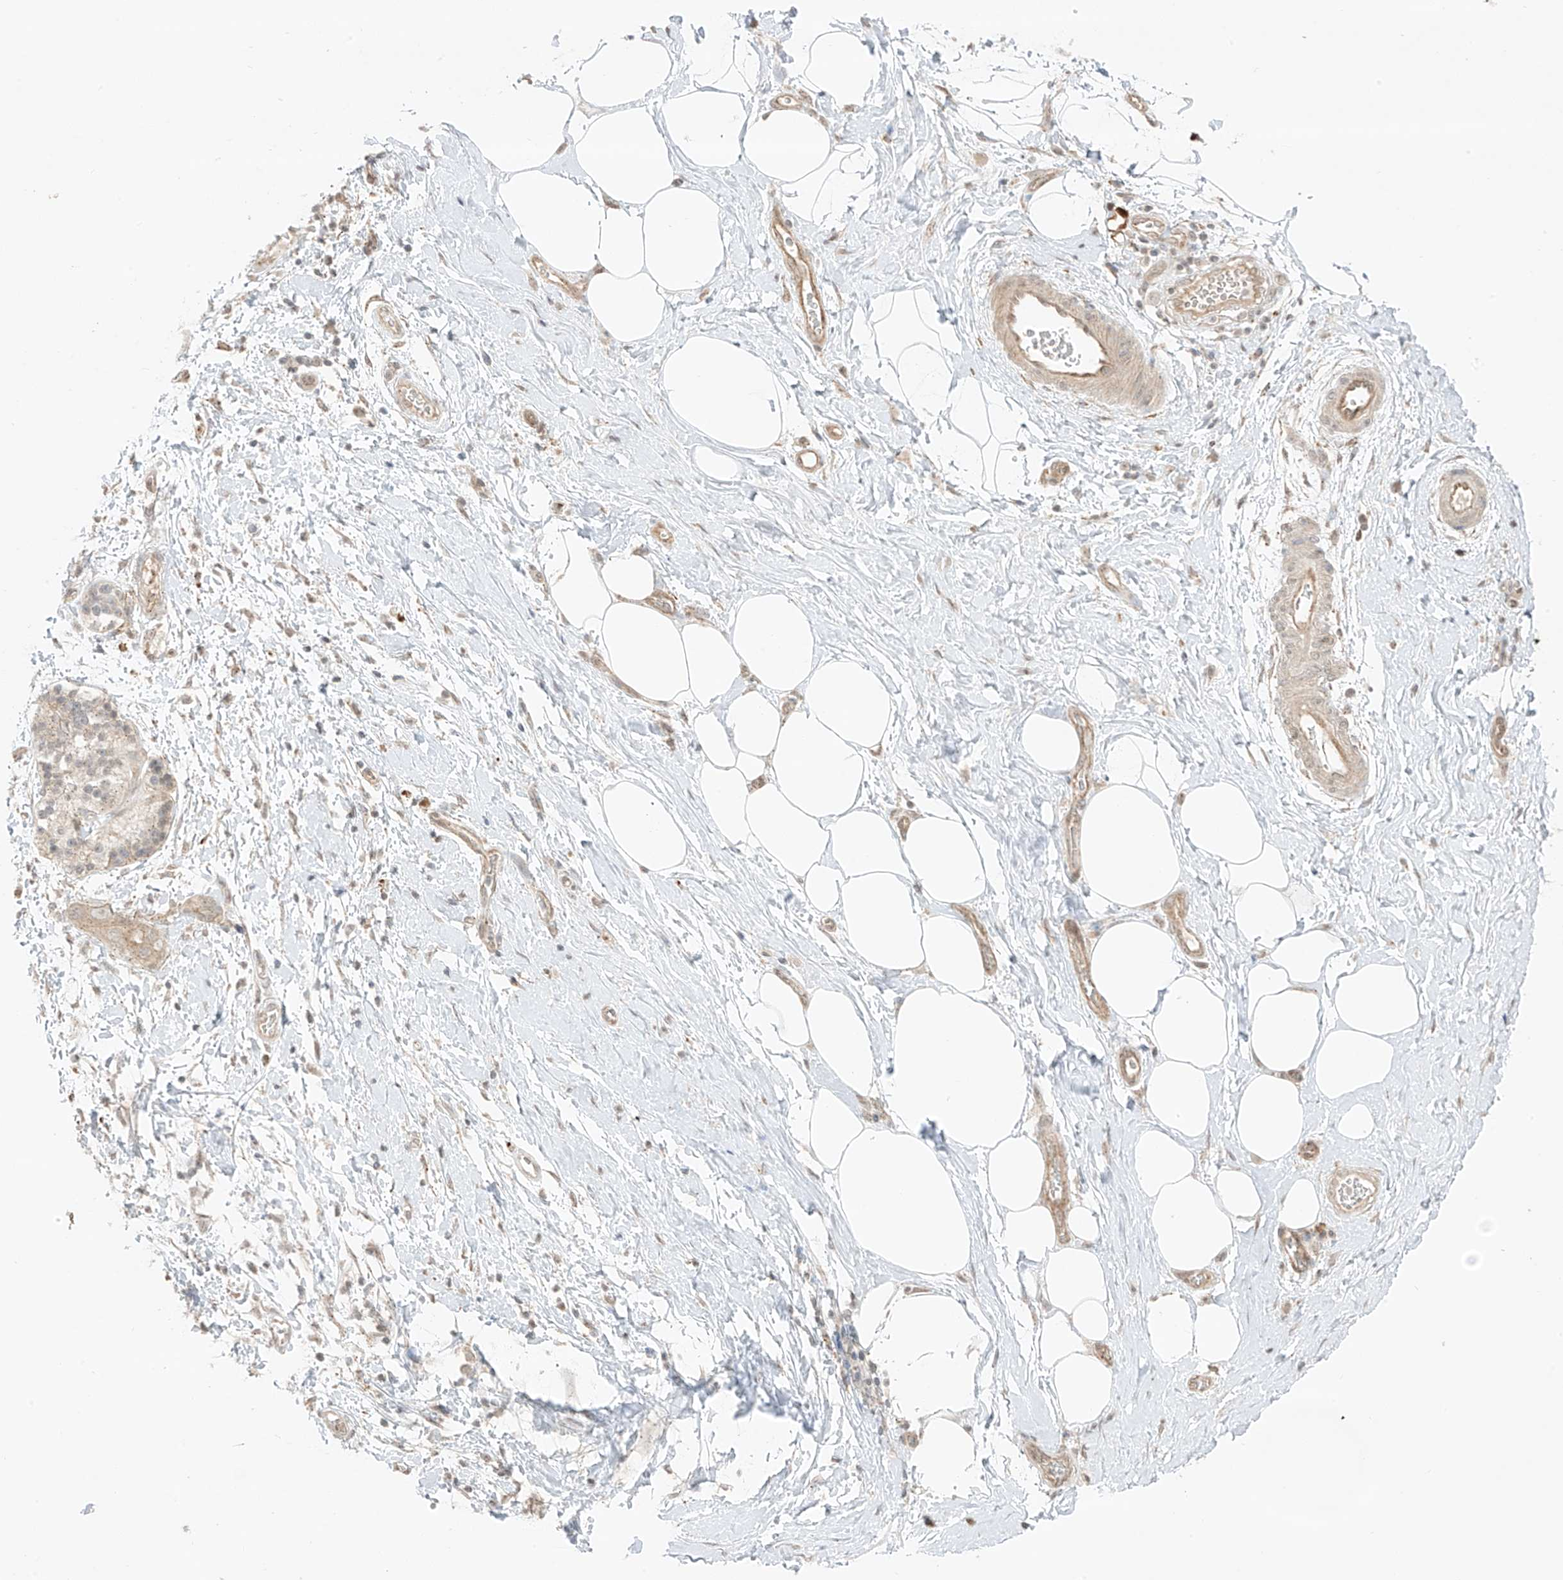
{"staining": {"intensity": "negative", "quantity": "none", "location": "none"}, "tissue": "adipose tissue", "cell_type": "Adipocytes", "image_type": "normal", "snomed": [{"axis": "morphology", "description": "Normal tissue, NOS"}, {"axis": "morphology", "description": "Adenocarcinoma, NOS"}, {"axis": "topography", "description": "Pancreas"}, {"axis": "topography", "description": "Peripheral nerve tissue"}], "caption": "High magnification brightfield microscopy of benign adipose tissue stained with DAB (3,3'-diaminobenzidine) (brown) and counterstained with hematoxylin (blue): adipocytes show no significant staining. Nuclei are stained in blue.", "gene": "N4BP3", "patient": {"sex": "male", "age": 59}}